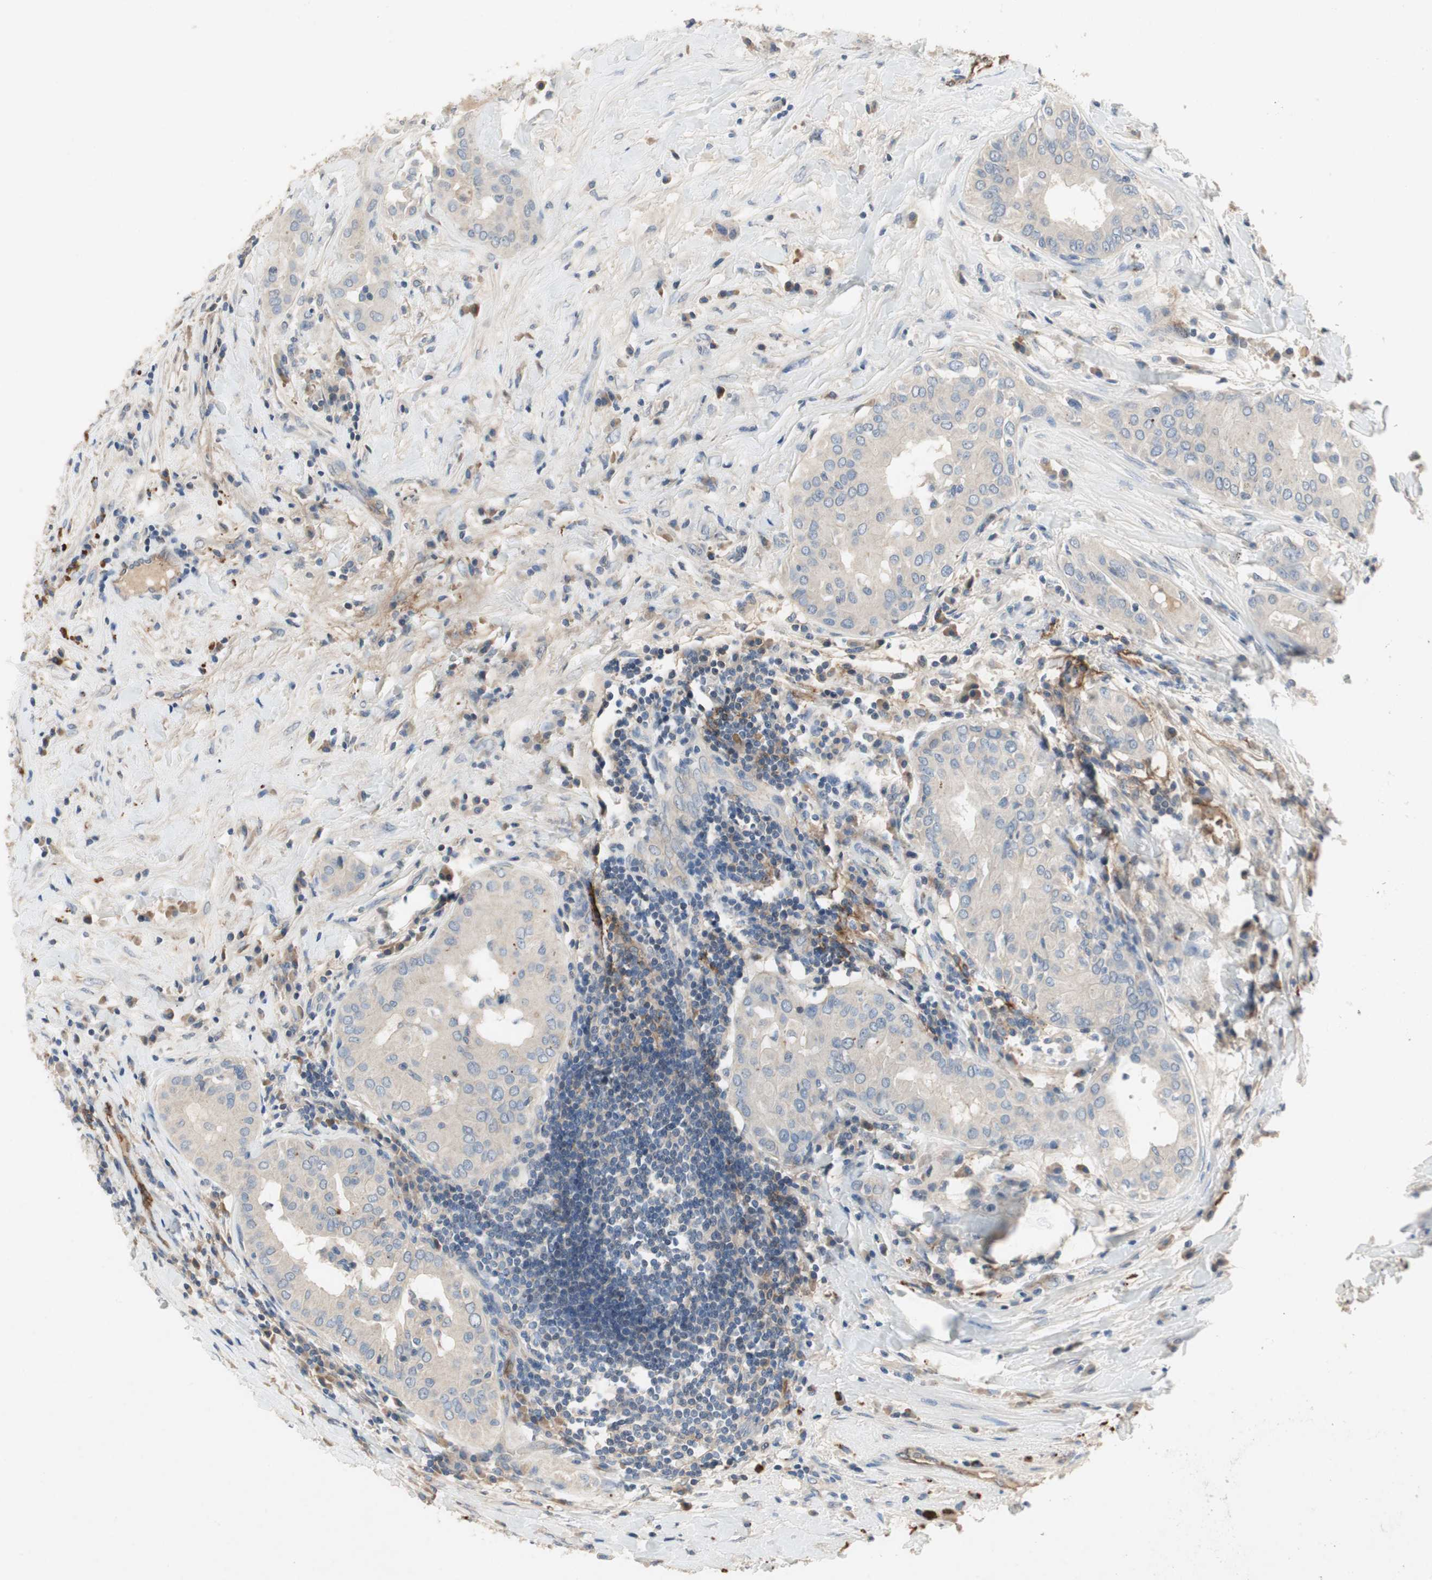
{"staining": {"intensity": "negative", "quantity": "none", "location": "none"}, "tissue": "thyroid cancer", "cell_type": "Tumor cells", "image_type": "cancer", "snomed": [{"axis": "morphology", "description": "Papillary adenocarcinoma, NOS"}, {"axis": "topography", "description": "Thyroid gland"}], "caption": "Immunohistochemistry photomicrograph of neoplastic tissue: thyroid cancer (papillary adenocarcinoma) stained with DAB (3,3'-diaminobenzidine) reveals no significant protein positivity in tumor cells.", "gene": "ALPL", "patient": {"sex": "male", "age": 33}}